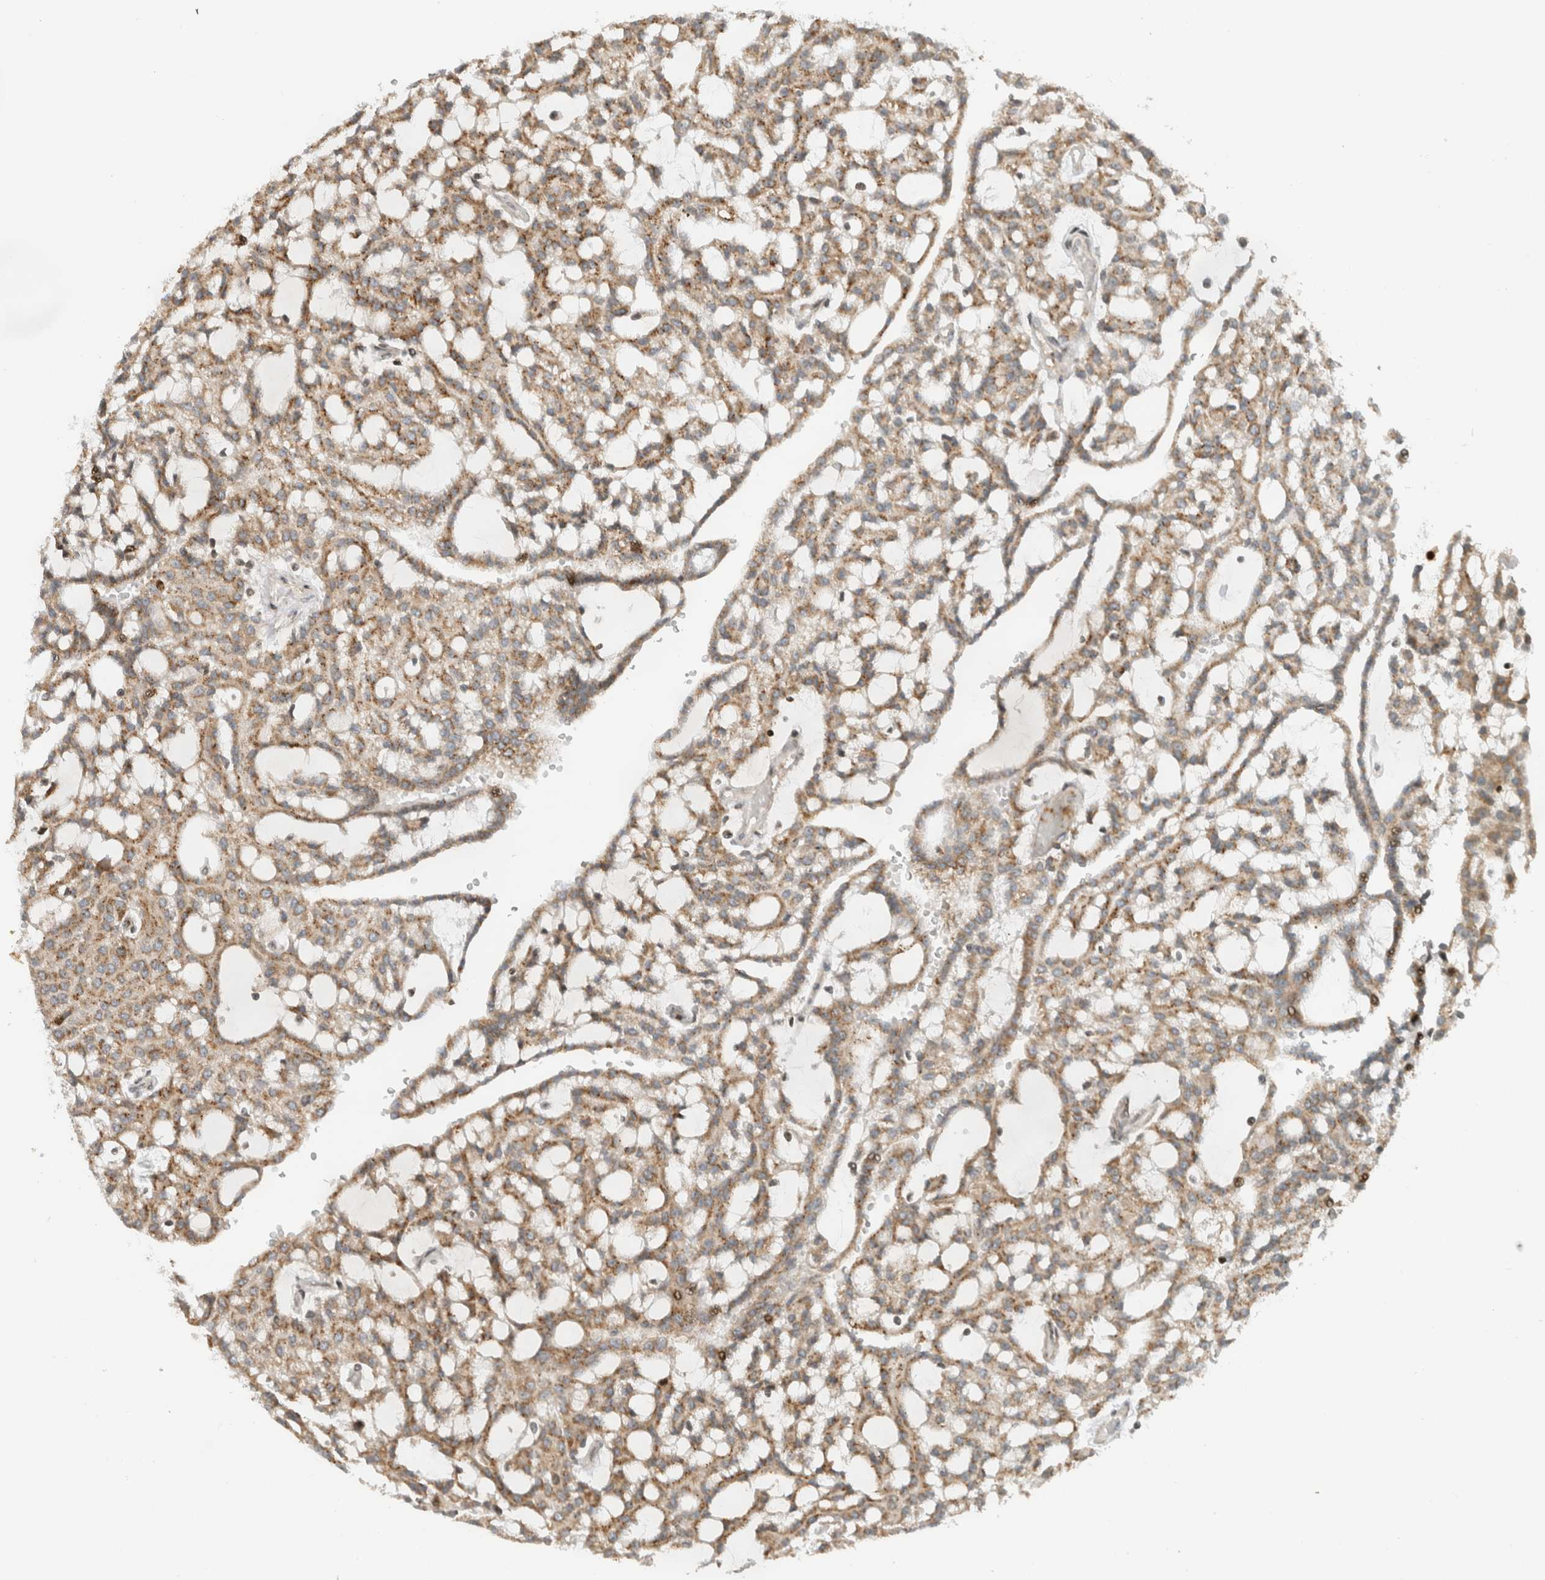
{"staining": {"intensity": "moderate", "quantity": ">75%", "location": "cytoplasmic/membranous"}, "tissue": "renal cancer", "cell_type": "Tumor cells", "image_type": "cancer", "snomed": [{"axis": "morphology", "description": "Adenocarcinoma, NOS"}, {"axis": "topography", "description": "Kidney"}], "caption": "Renal cancer (adenocarcinoma) stained for a protein shows moderate cytoplasmic/membranous positivity in tumor cells. The staining is performed using DAB brown chromogen to label protein expression. The nuclei are counter-stained blue using hematoxylin.", "gene": "GINS4", "patient": {"sex": "male", "age": 63}}